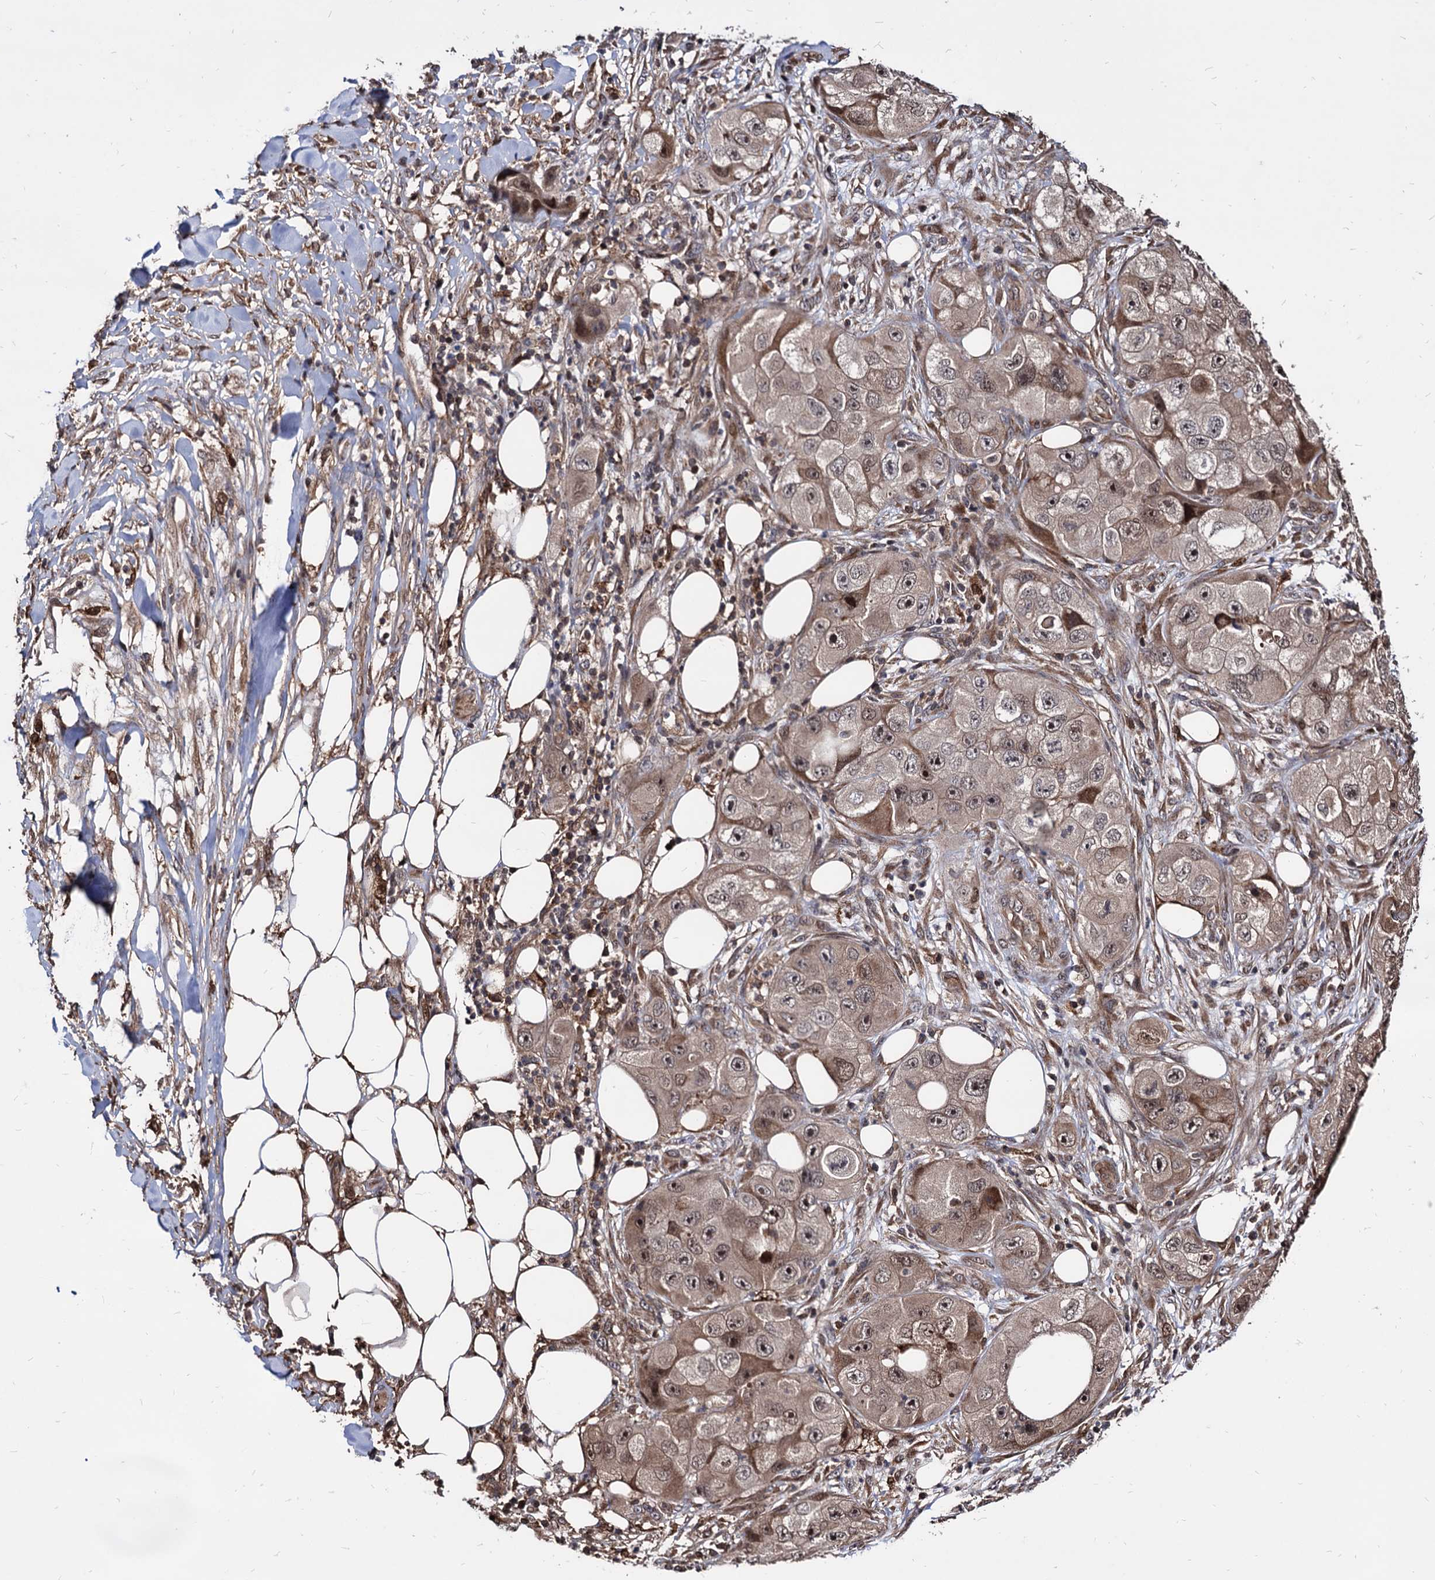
{"staining": {"intensity": "moderate", "quantity": ">75%", "location": "cytoplasmic/membranous,nuclear"}, "tissue": "skin cancer", "cell_type": "Tumor cells", "image_type": "cancer", "snomed": [{"axis": "morphology", "description": "Squamous cell carcinoma, NOS"}, {"axis": "topography", "description": "Skin"}, {"axis": "topography", "description": "Subcutis"}], "caption": "The micrograph shows immunohistochemical staining of skin cancer (squamous cell carcinoma). There is moderate cytoplasmic/membranous and nuclear positivity is present in approximately >75% of tumor cells. The staining is performed using DAB (3,3'-diaminobenzidine) brown chromogen to label protein expression. The nuclei are counter-stained blue using hematoxylin.", "gene": "ANKRD12", "patient": {"sex": "male", "age": 73}}